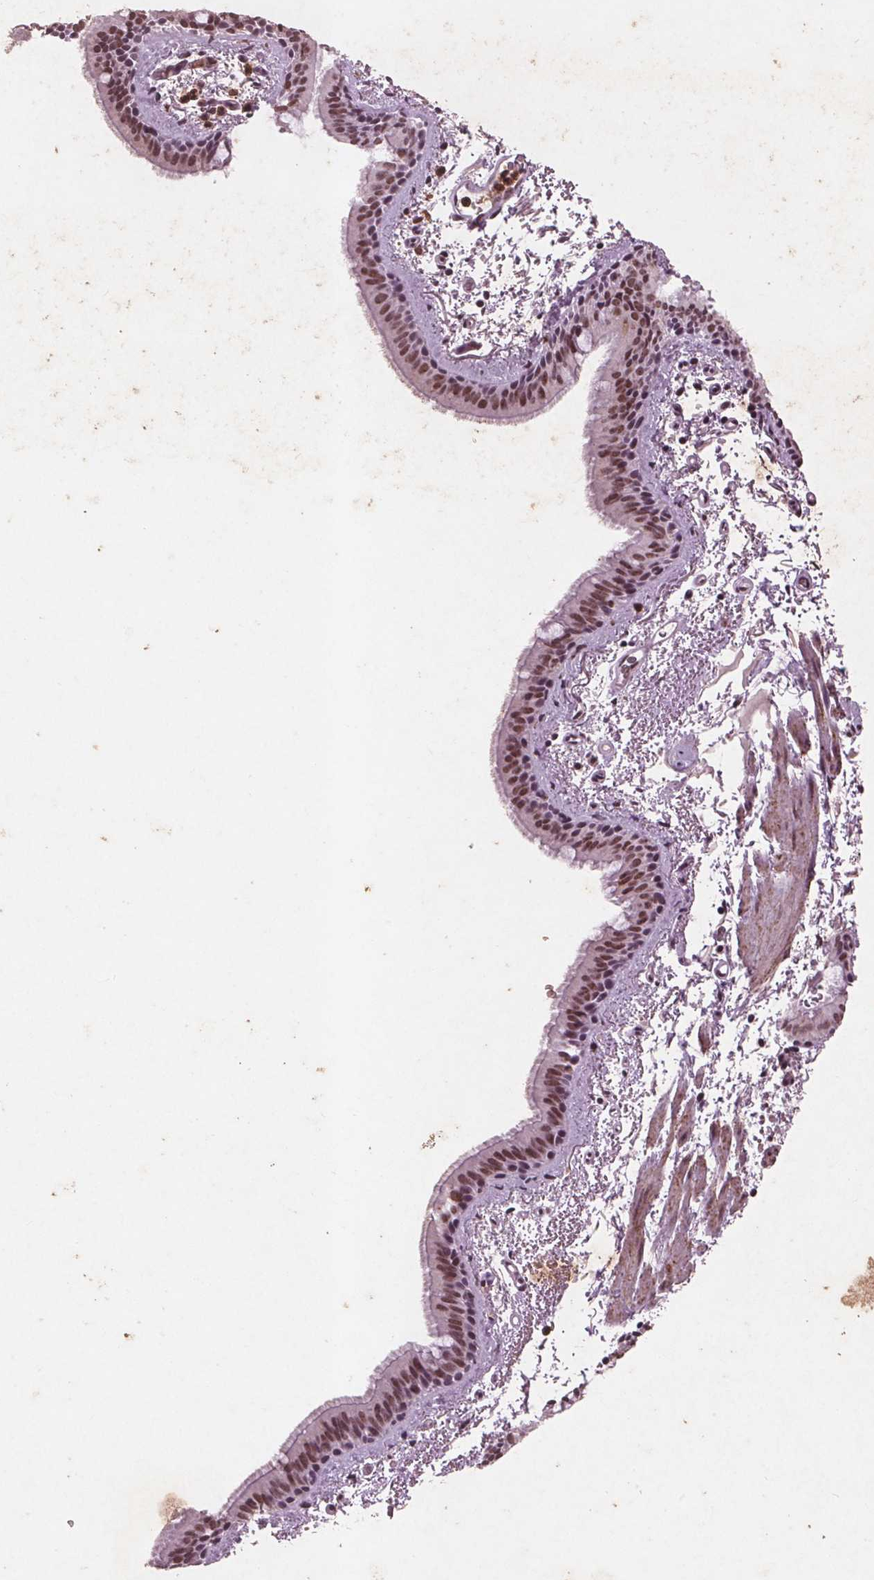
{"staining": {"intensity": "moderate", "quantity": ">75%", "location": "nuclear"}, "tissue": "bronchus", "cell_type": "Respiratory epithelial cells", "image_type": "normal", "snomed": [{"axis": "morphology", "description": "Normal tissue, NOS"}, {"axis": "topography", "description": "Bronchus"}], "caption": "Bronchus stained for a protein reveals moderate nuclear positivity in respiratory epithelial cells. (DAB IHC, brown staining for protein, blue staining for nuclei).", "gene": "RPS6KA2", "patient": {"sex": "female", "age": 61}}